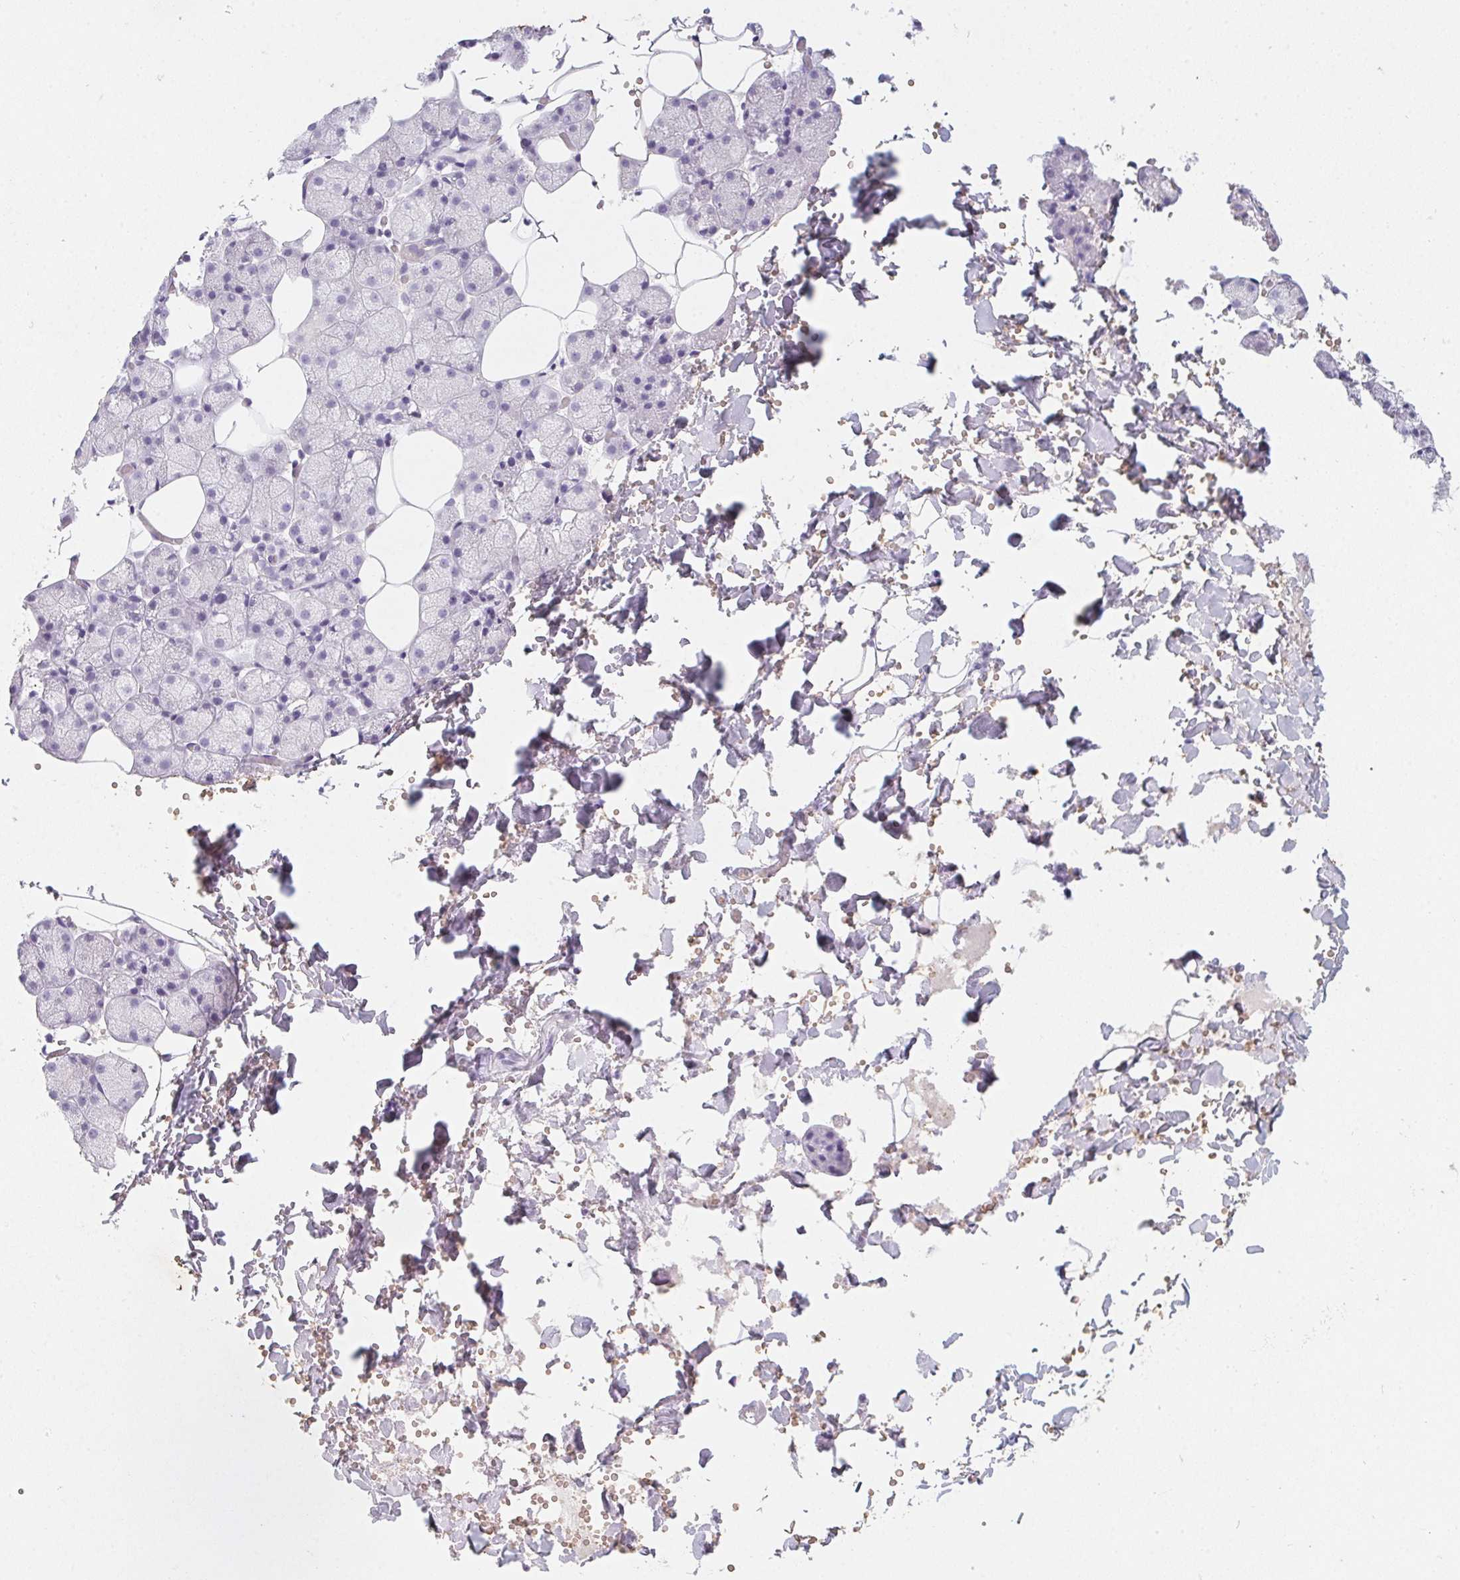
{"staining": {"intensity": "negative", "quantity": "none", "location": "none"}, "tissue": "salivary gland", "cell_type": "Glandular cells", "image_type": "normal", "snomed": [{"axis": "morphology", "description": "Normal tissue, NOS"}, {"axis": "topography", "description": "Salivary gland"}], "caption": "The micrograph shows no staining of glandular cells in unremarkable salivary gland.", "gene": "DCD", "patient": {"sex": "male", "age": 38}}